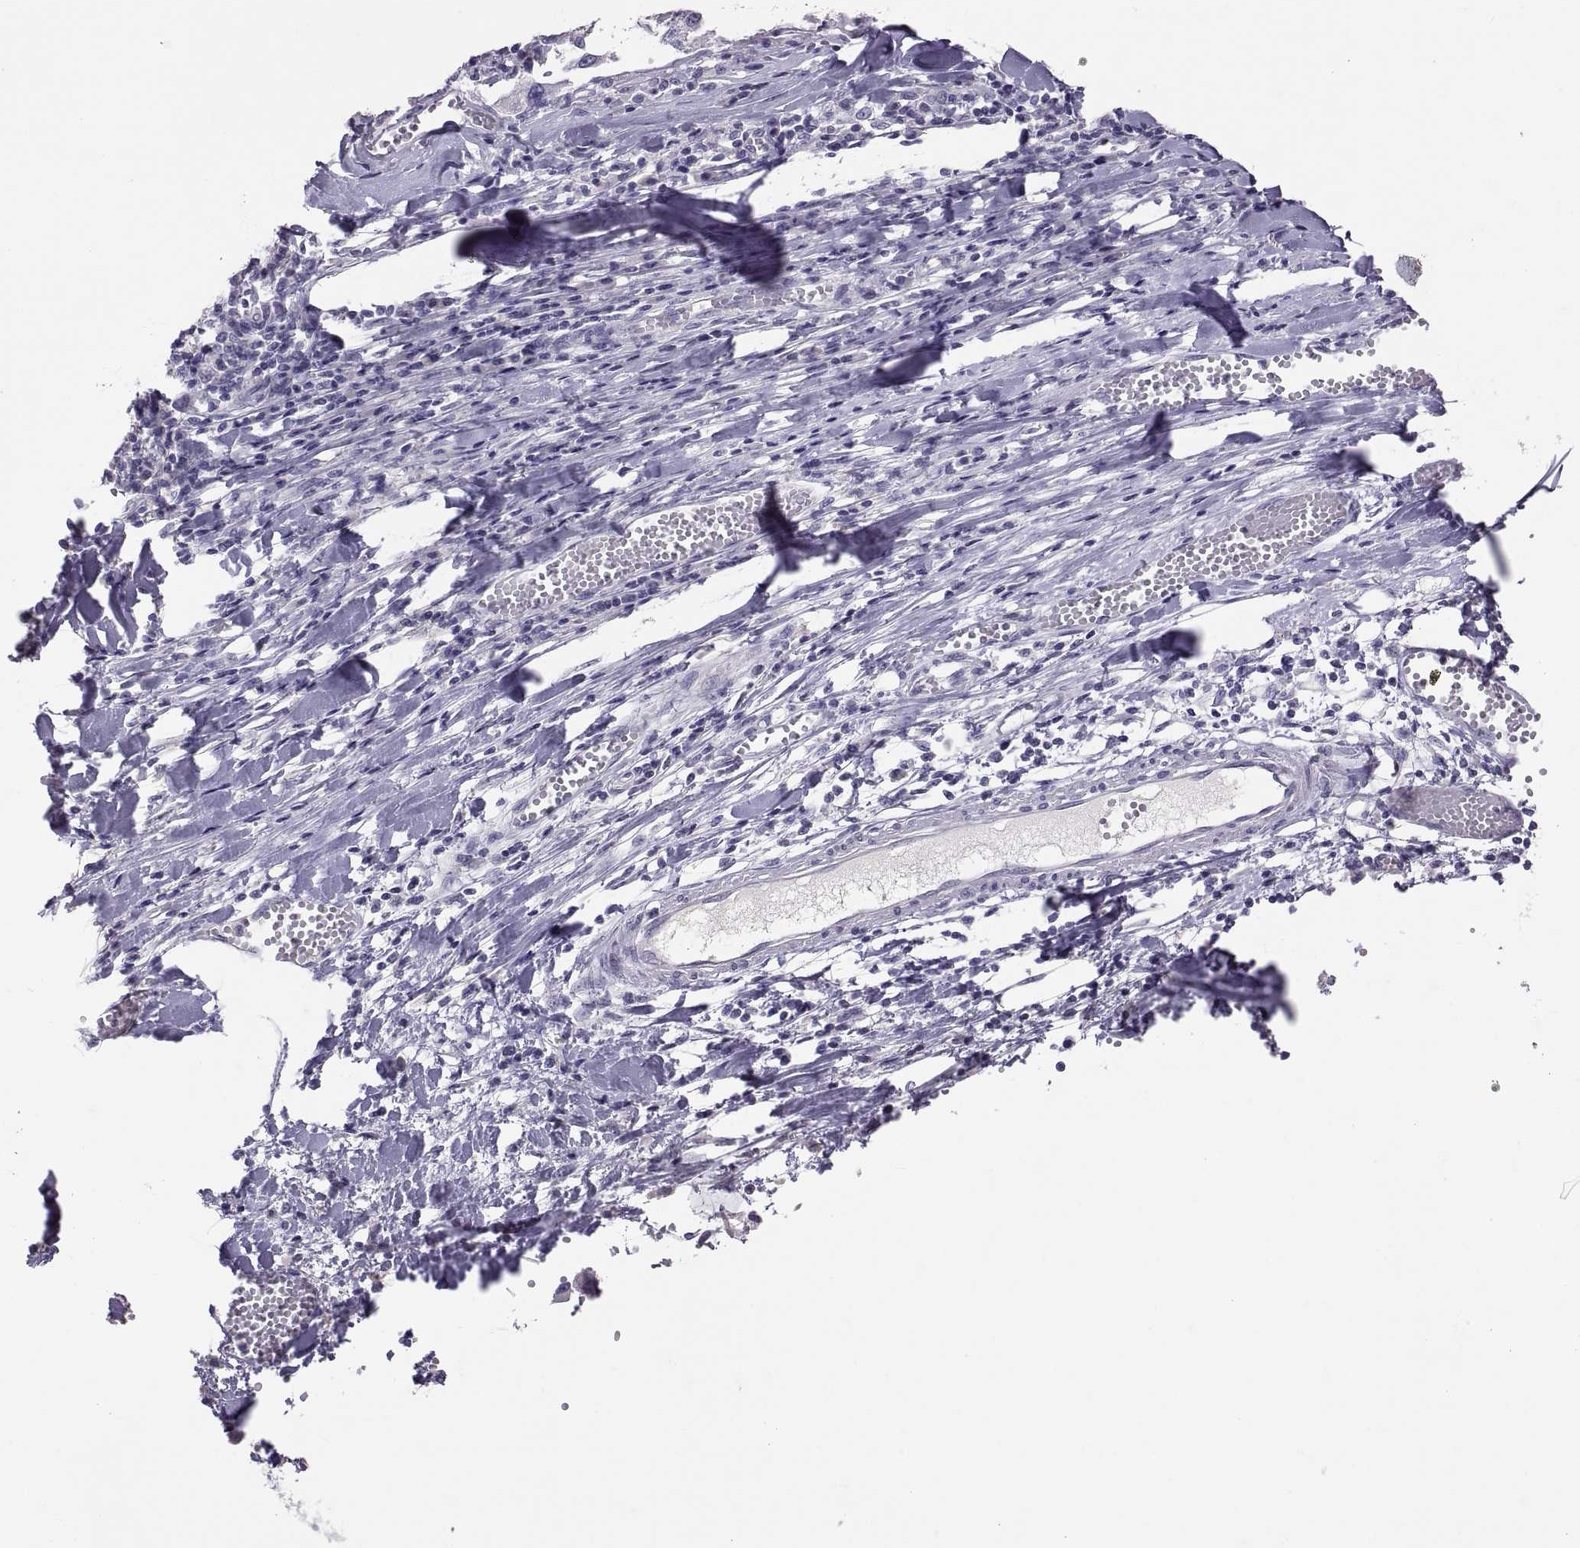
{"staining": {"intensity": "negative", "quantity": "none", "location": "none"}, "tissue": "melanoma", "cell_type": "Tumor cells", "image_type": "cancer", "snomed": [{"axis": "morphology", "description": "Malignant melanoma, Metastatic site"}, {"axis": "topography", "description": "Lymph node"}], "caption": "A micrograph of human melanoma is negative for staining in tumor cells.", "gene": "PTN", "patient": {"sex": "male", "age": 50}}